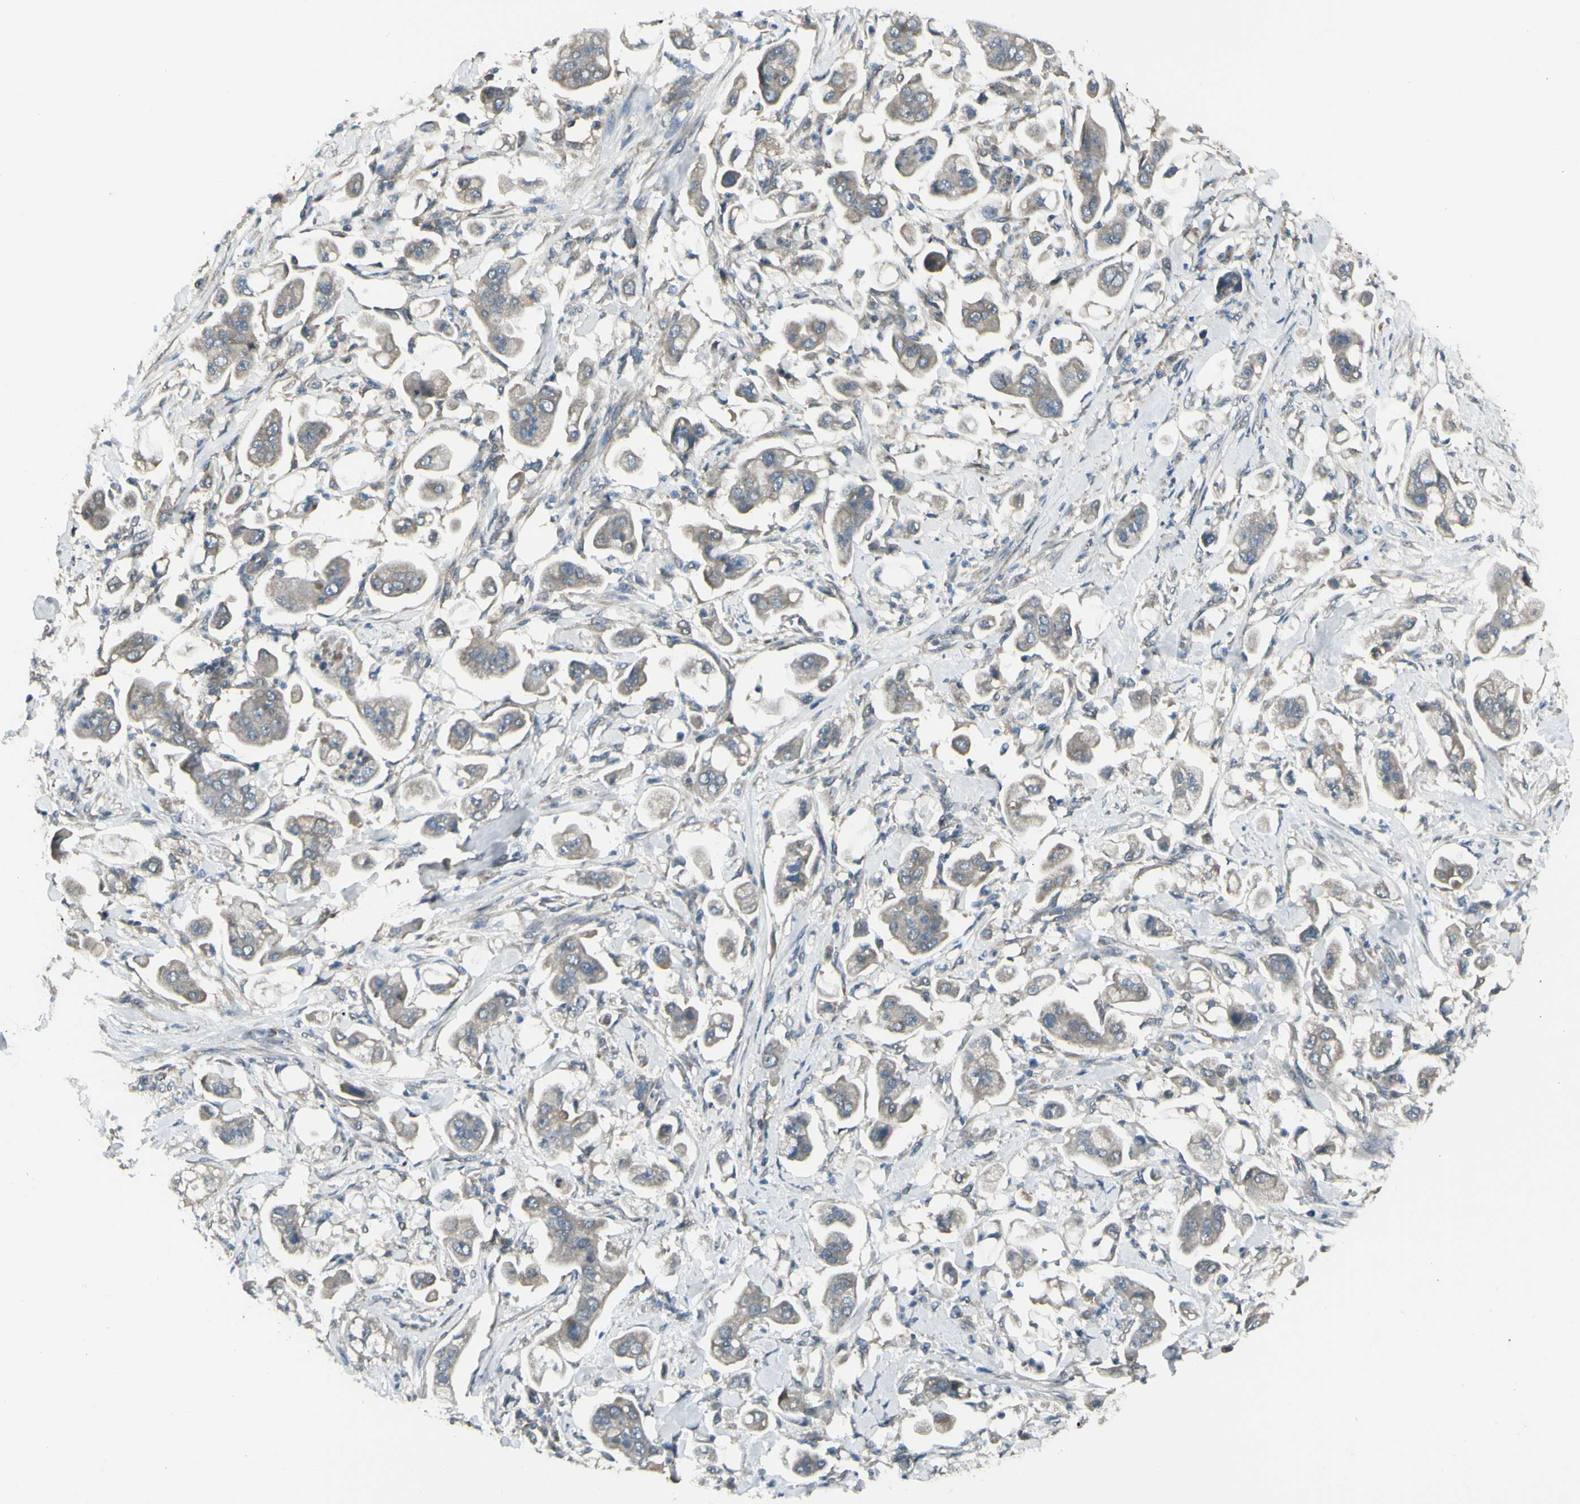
{"staining": {"intensity": "weak", "quantity": ">75%", "location": "cytoplasmic/membranous"}, "tissue": "stomach cancer", "cell_type": "Tumor cells", "image_type": "cancer", "snomed": [{"axis": "morphology", "description": "Adenocarcinoma, NOS"}, {"axis": "topography", "description": "Stomach"}], "caption": "Stomach adenocarcinoma stained with immunohistochemistry (IHC) shows weak cytoplasmic/membranous staining in approximately >75% of tumor cells. Nuclei are stained in blue.", "gene": "NAXD", "patient": {"sex": "male", "age": 62}}